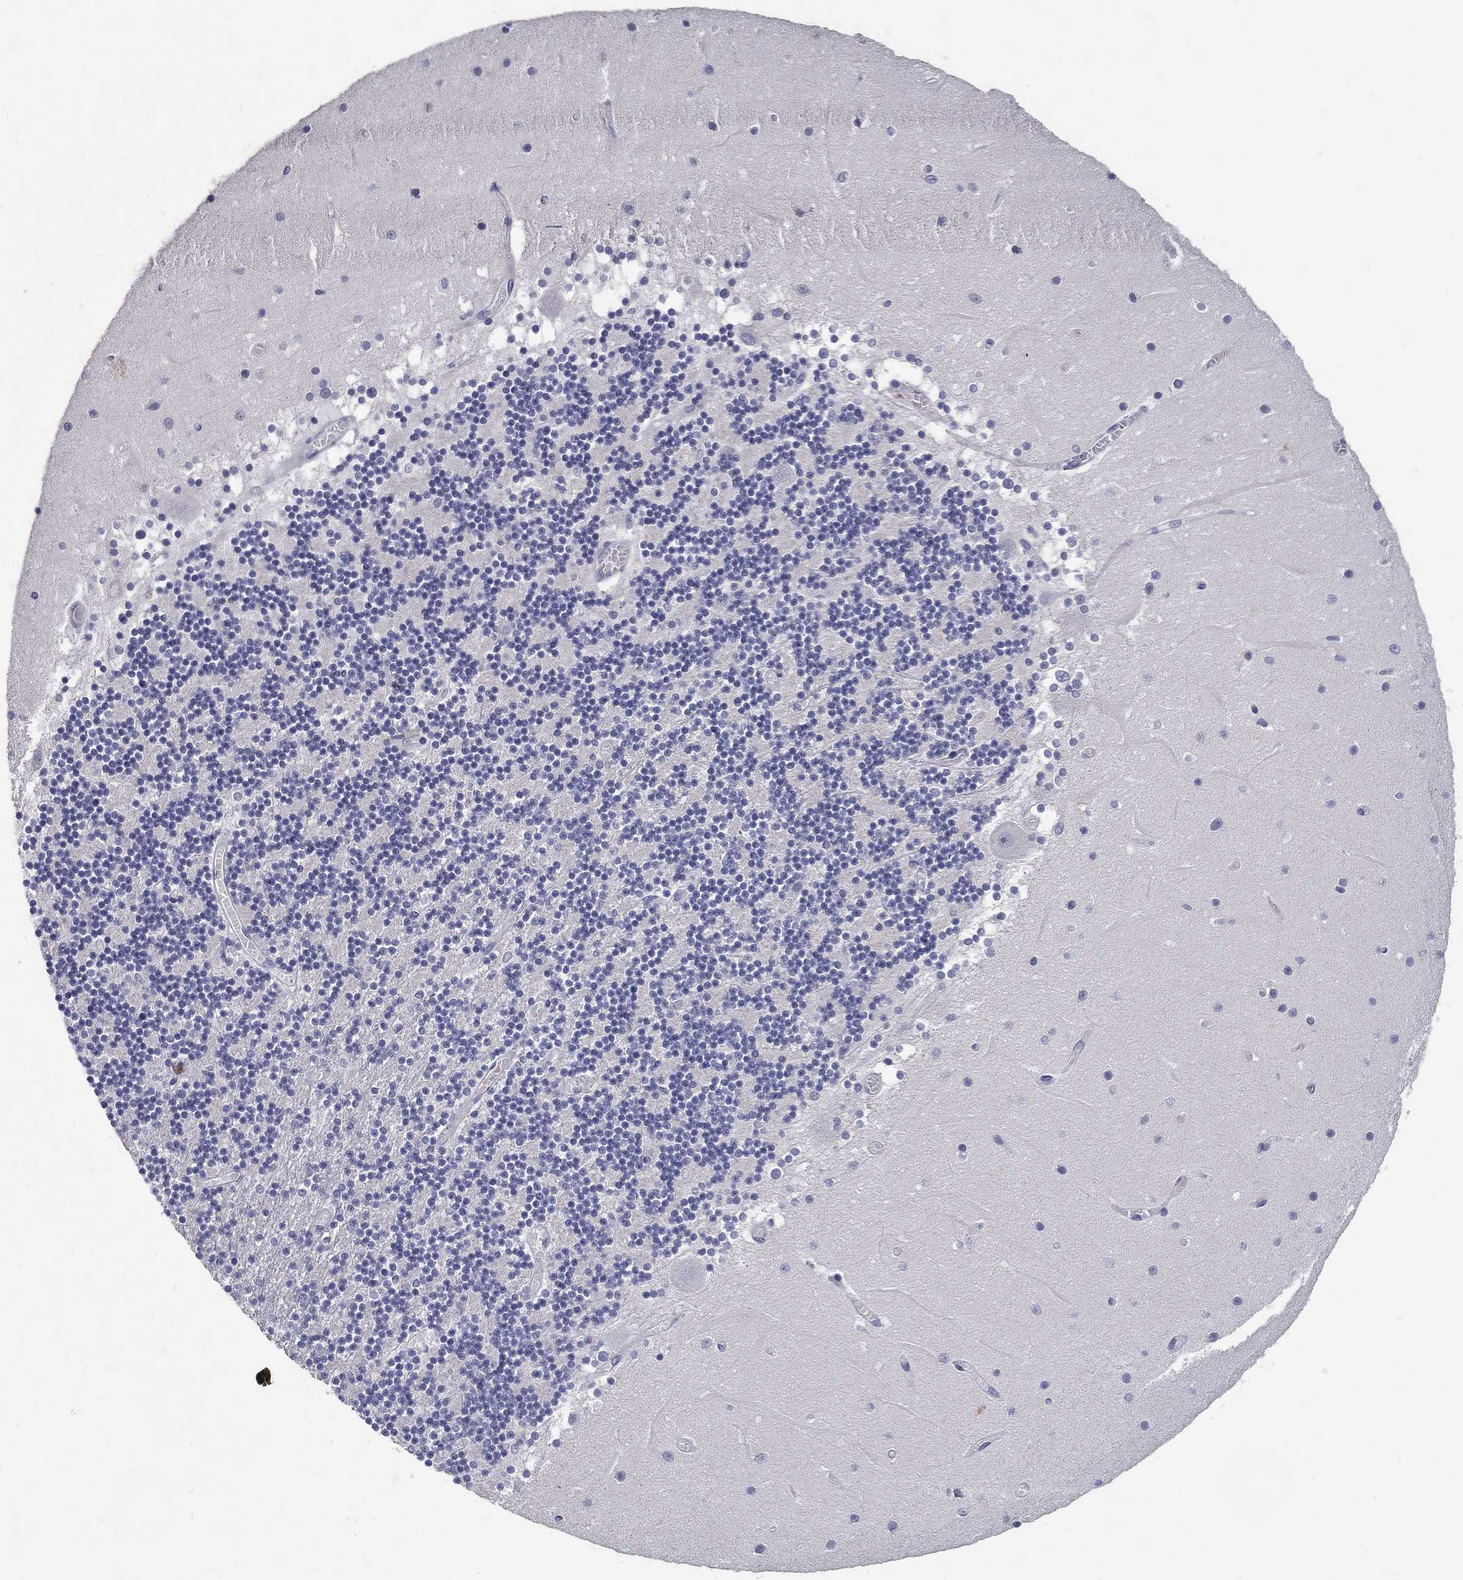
{"staining": {"intensity": "negative", "quantity": "none", "location": "none"}, "tissue": "cerebellum", "cell_type": "Cells in granular layer", "image_type": "normal", "snomed": [{"axis": "morphology", "description": "Normal tissue, NOS"}, {"axis": "topography", "description": "Cerebellum"}], "caption": "Immunohistochemical staining of benign human cerebellum displays no significant expression in cells in granular layer.", "gene": "POMC", "patient": {"sex": "female", "age": 28}}